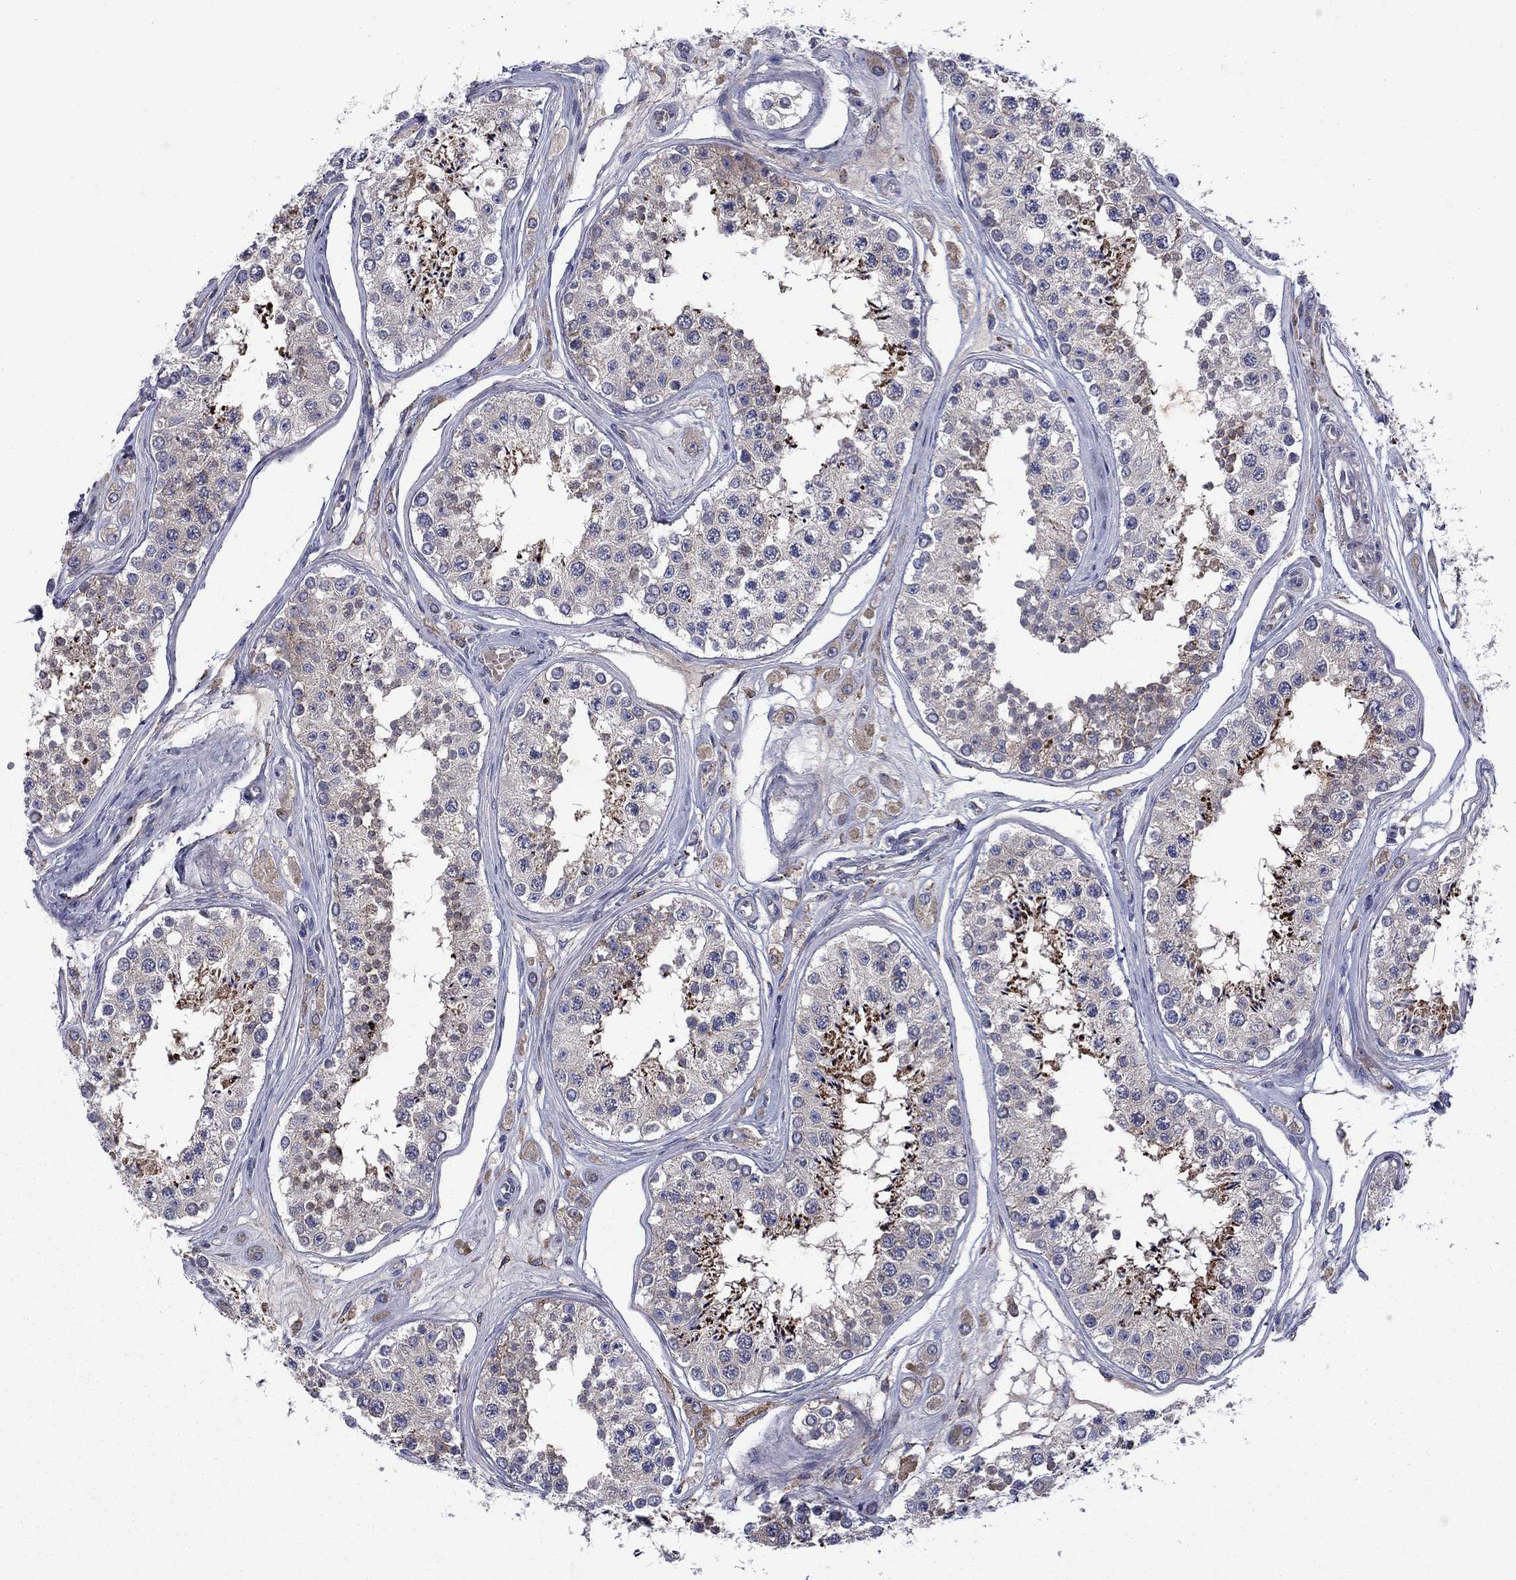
{"staining": {"intensity": "strong", "quantity": "<25%", "location": "cytoplasmic/membranous"}, "tissue": "testis", "cell_type": "Cells in seminiferous ducts", "image_type": "normal", "snomed": [{"axis": "morphology", "description": "Normal tissue, NOS"}, {"axis": "topography", "description": "Testis"}], "caption": "The photomicrograph shows immunohistochemical staining of normal testis. There is strong cytoplasmic/membranous staining is identified in approximately <25% of cells in seminiferous ducts.", "gene": "ASNS", "patient": {"sex": "male", "age": 25}}